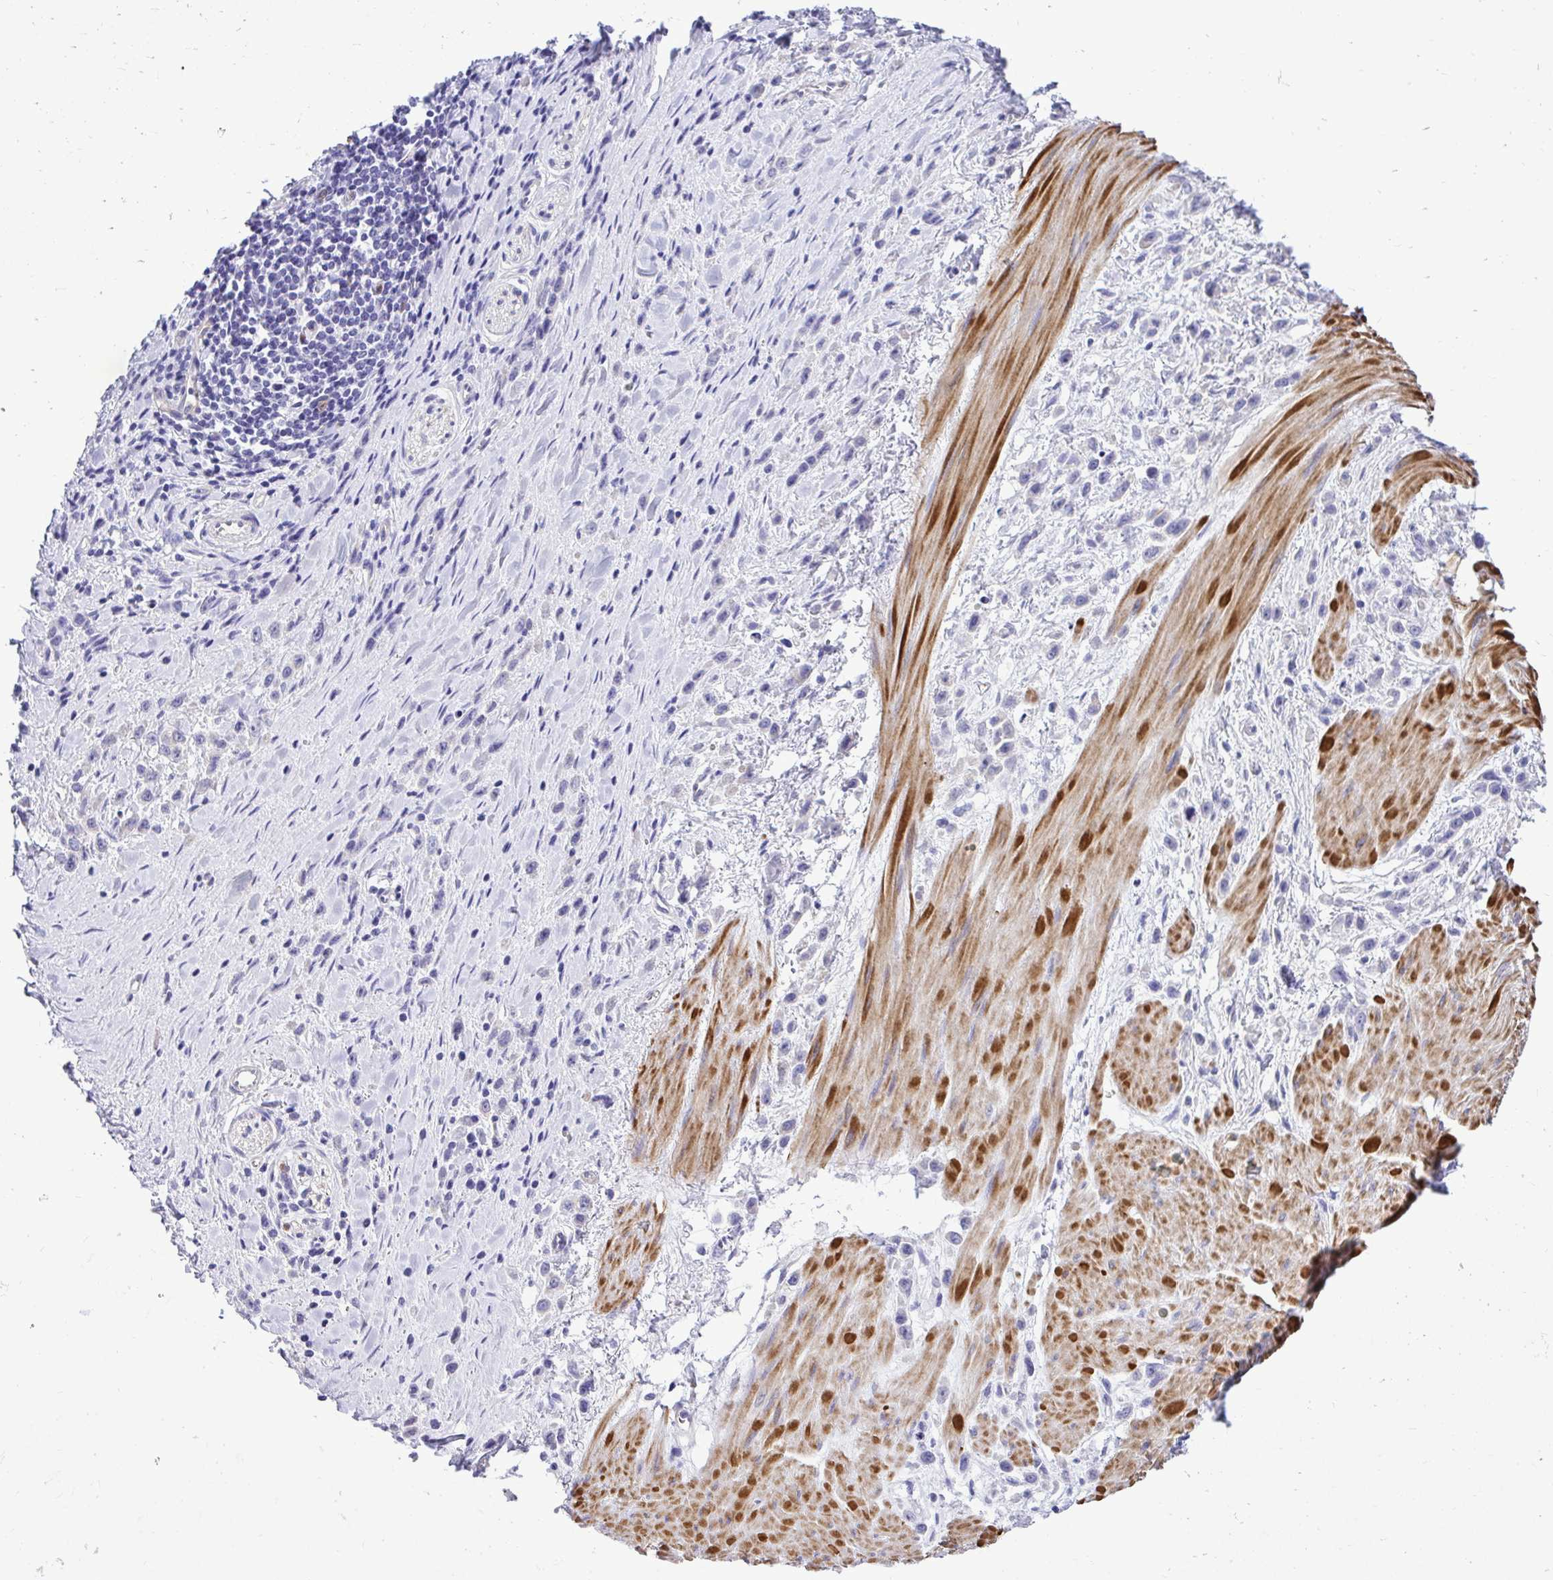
{"staining": {"intensity": "negative", "quantity": "none", "location": "none"}, "tissue": "stomach cancer", "cell_type": "Tumor cells", "image_type": "cancer", "snomed": [{"axis": "morphology", "description": "Adenocarcinoma, NOS"}, {"axis": "topography", "description": "Stomach"}], "caption": "A high-resolution image shows immunohistochemistry (IHC) staining of adenocarcinoma (stomach), which displays no significant staining in tumor cells. (DAB (3,3'-diaminobenzidine) immunohistochemistry with hematoxylin counter stain).", "gene": "ABCG2", "patient": {"sex": "male", "age": 47}}